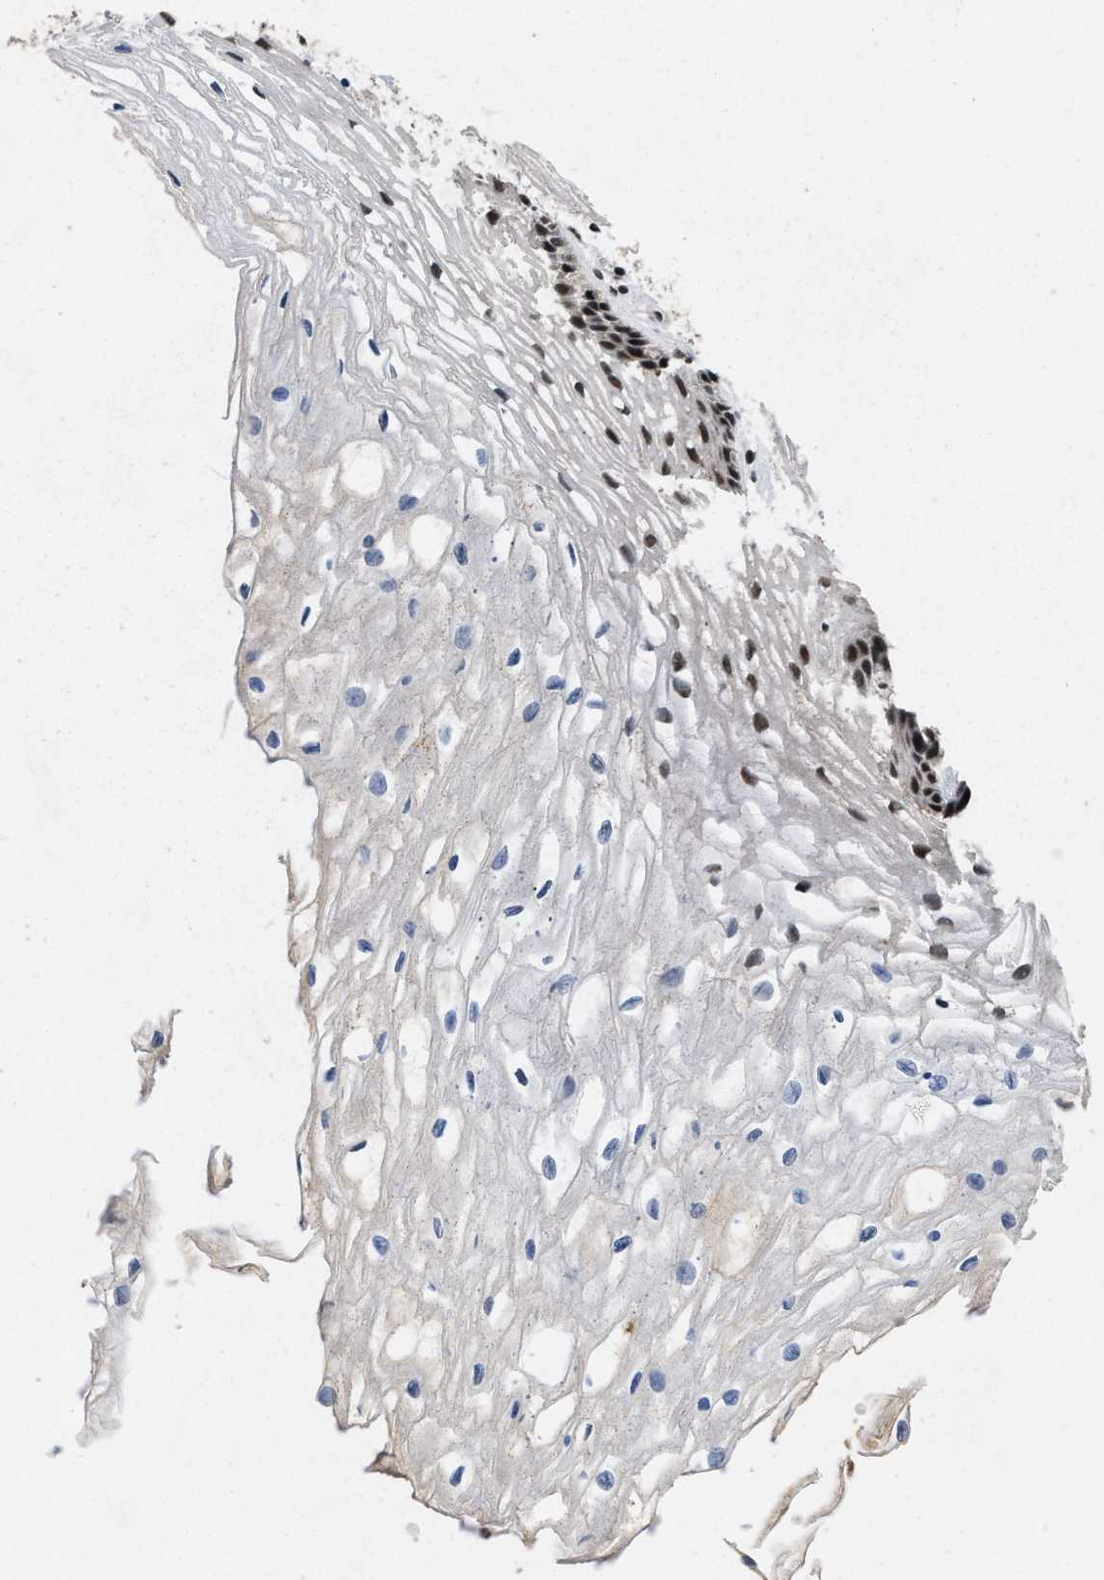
{"staining": {"intensity": "moderate", "quantity": ">75%", "location": "nuclear"}, "tissue": "cervix", "cell_type": "Glandular cells", "image_type": "normal", "snomed": [{"axis": "morphology", "description": "Normal tissue, NOS"}, {"axis": "topography", "description": "Cervix"}], "caption": "Immunohistochemical staining of benign cervix exhibits moderate nuclear protein expression in approximately >75% of glandular cells.", "gene": "ZNF346", "patient": {"sex": "female", "age": 77}}